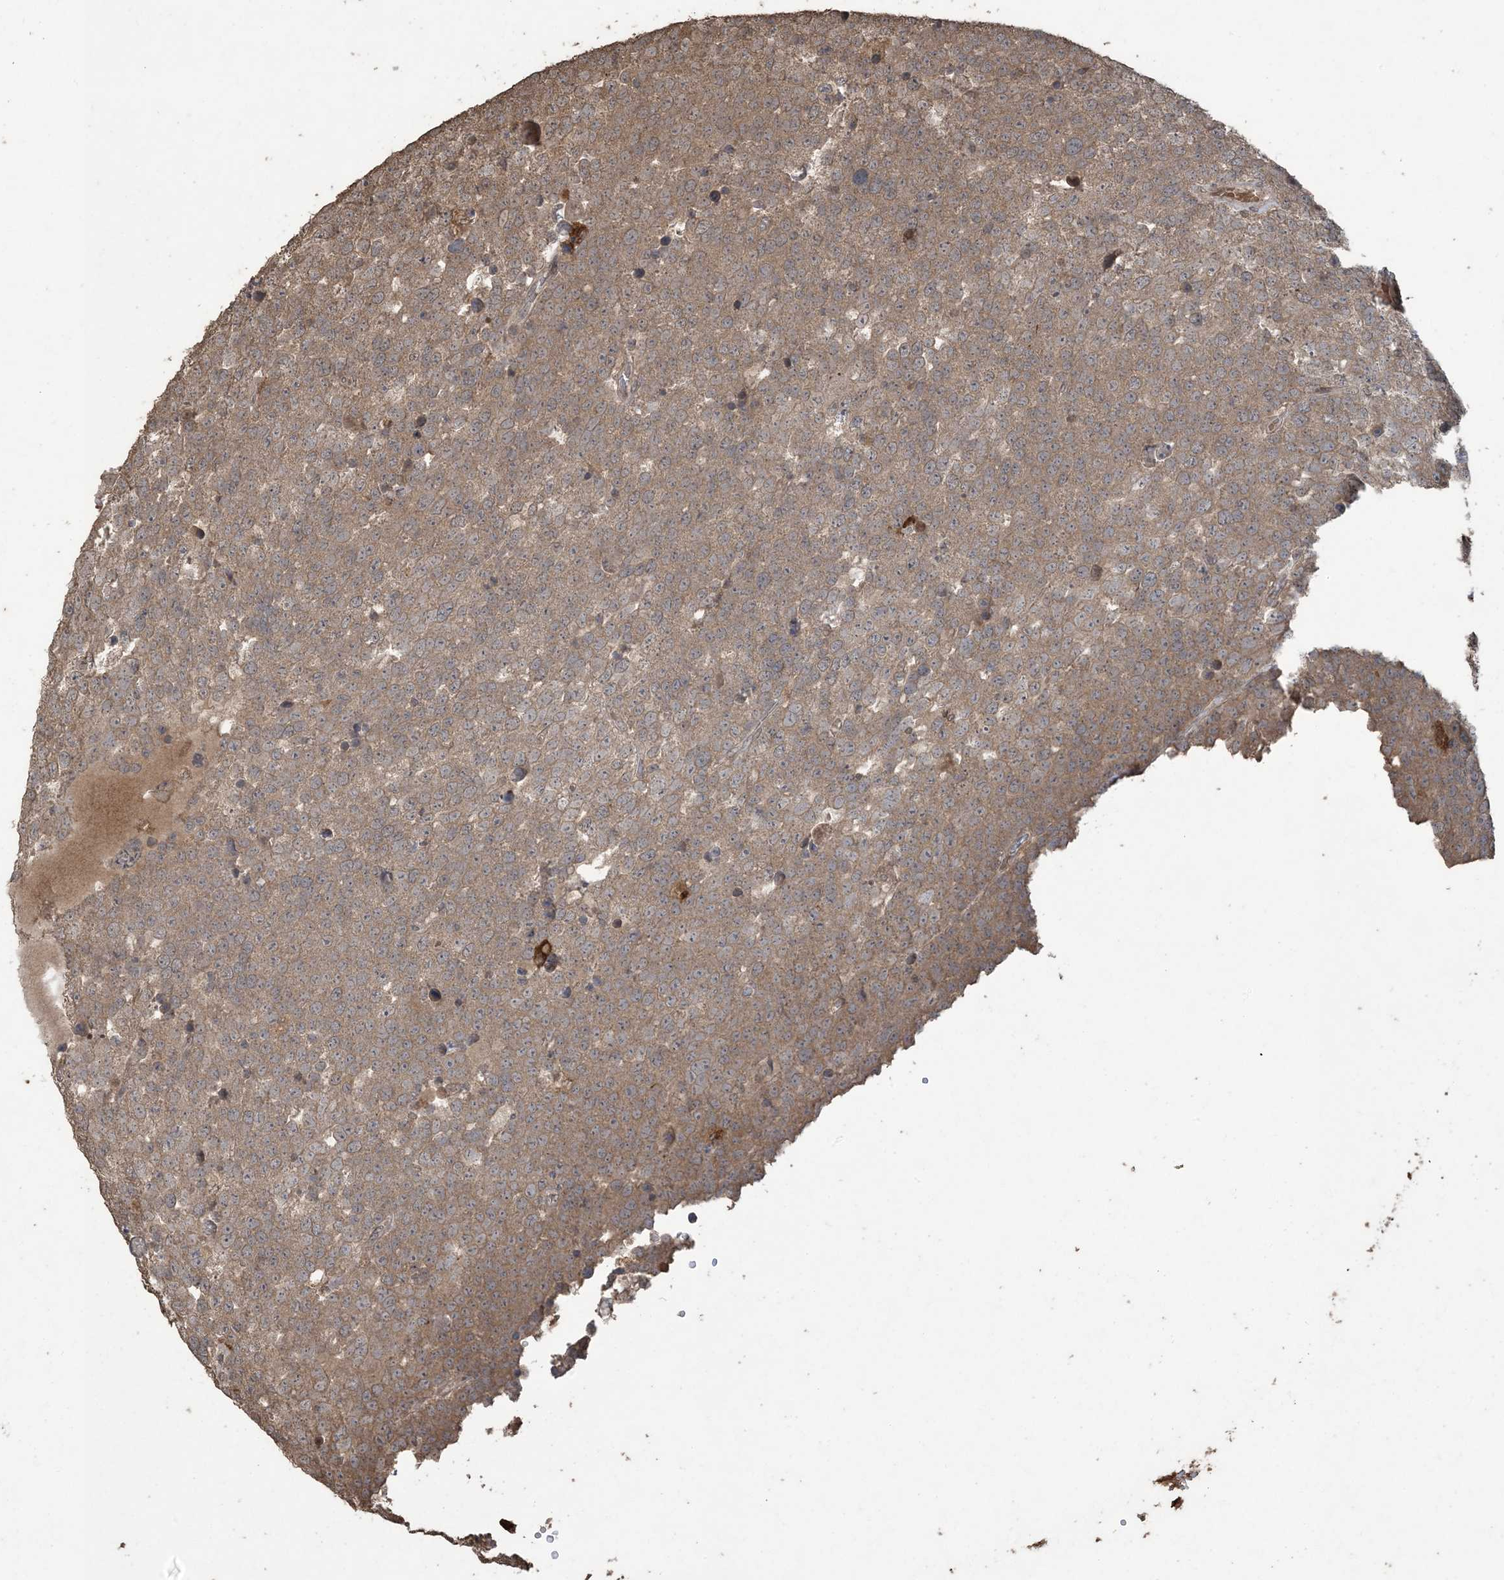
{"staining": {"intensity": "moderate", "quantity": ">75%", "location": "cytoplasmic/membranous"}, "tissue": "testis cancer", "cell_type": "Tumor cells", "image_type": "cancer", "snomed": [{"axis": "morphology", "description": "Seminoma, NOS"}, {"axis": "topography", "description": "Testis"}], "caption": "Human seminoma (testis) stained with a brown dye exhibits moderate cytoplasmic/membranous positive positivity in about >75% of tumor cells.", "gene": "EFCAB8", "patient": {"sex": "male", "age": 71}}